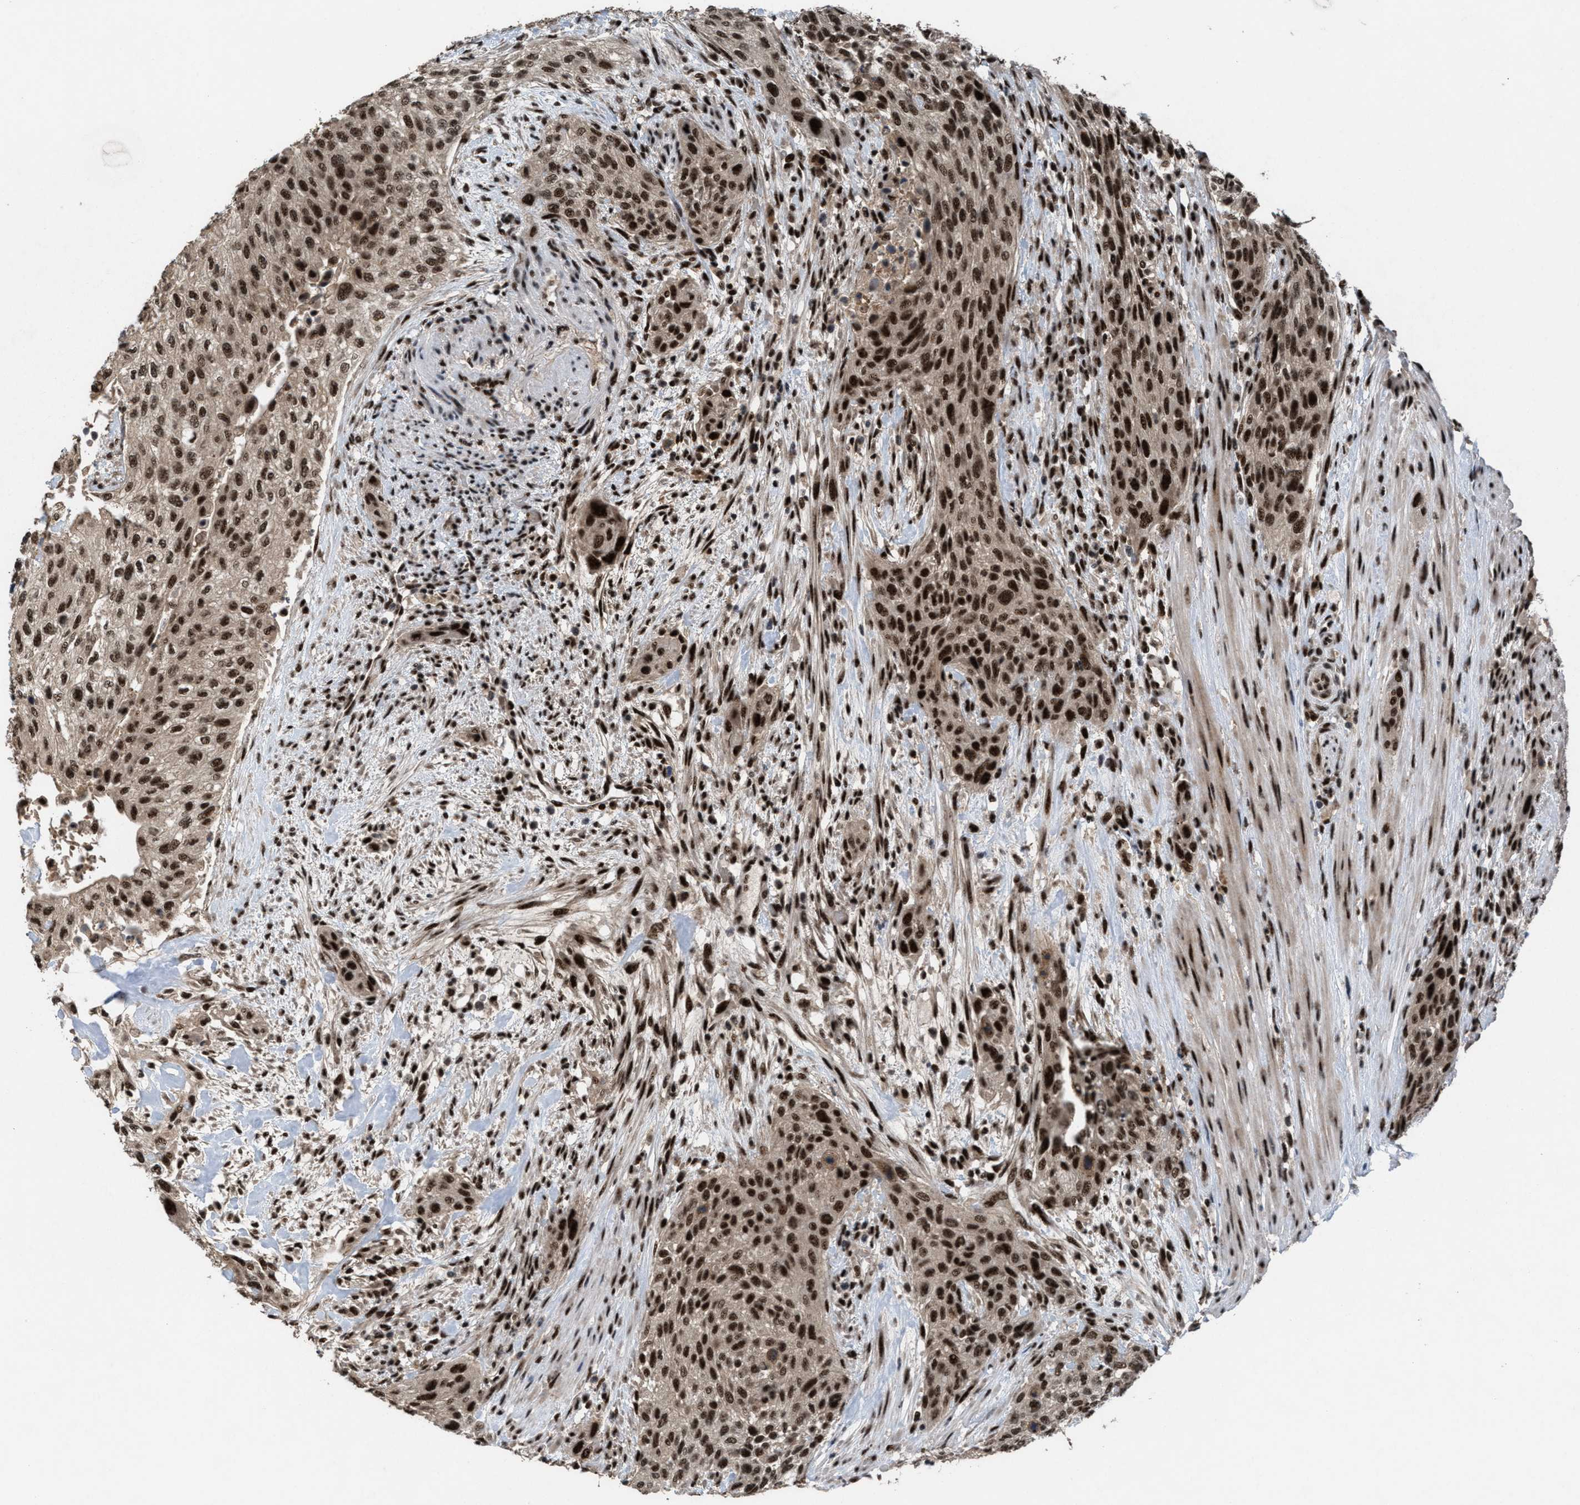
{"staining": {"intensity": "strong", "quantity": ">75%", "location": "nuclear"}, "tissue": "urothelial cancer", "cell_type": "Tumor cells", "image_type": "cancer", "snomed": [{"axis": "morphology", "description": "Urothelial carcinoma, Low grade"}, {"axis": "morphology", "description": "Urothelial carcinoma, High grade"}, {"axis": "topography", "description": "Urinary bladder"}], "caption": "Urothelial carcinoma (high-grade) was stained to show a protein in brown. There is high levels of strong nuclear staining in about >75% of tumor cells.", "gene": "PRPF4", "patient": {"sex": "male", "age": 35}}